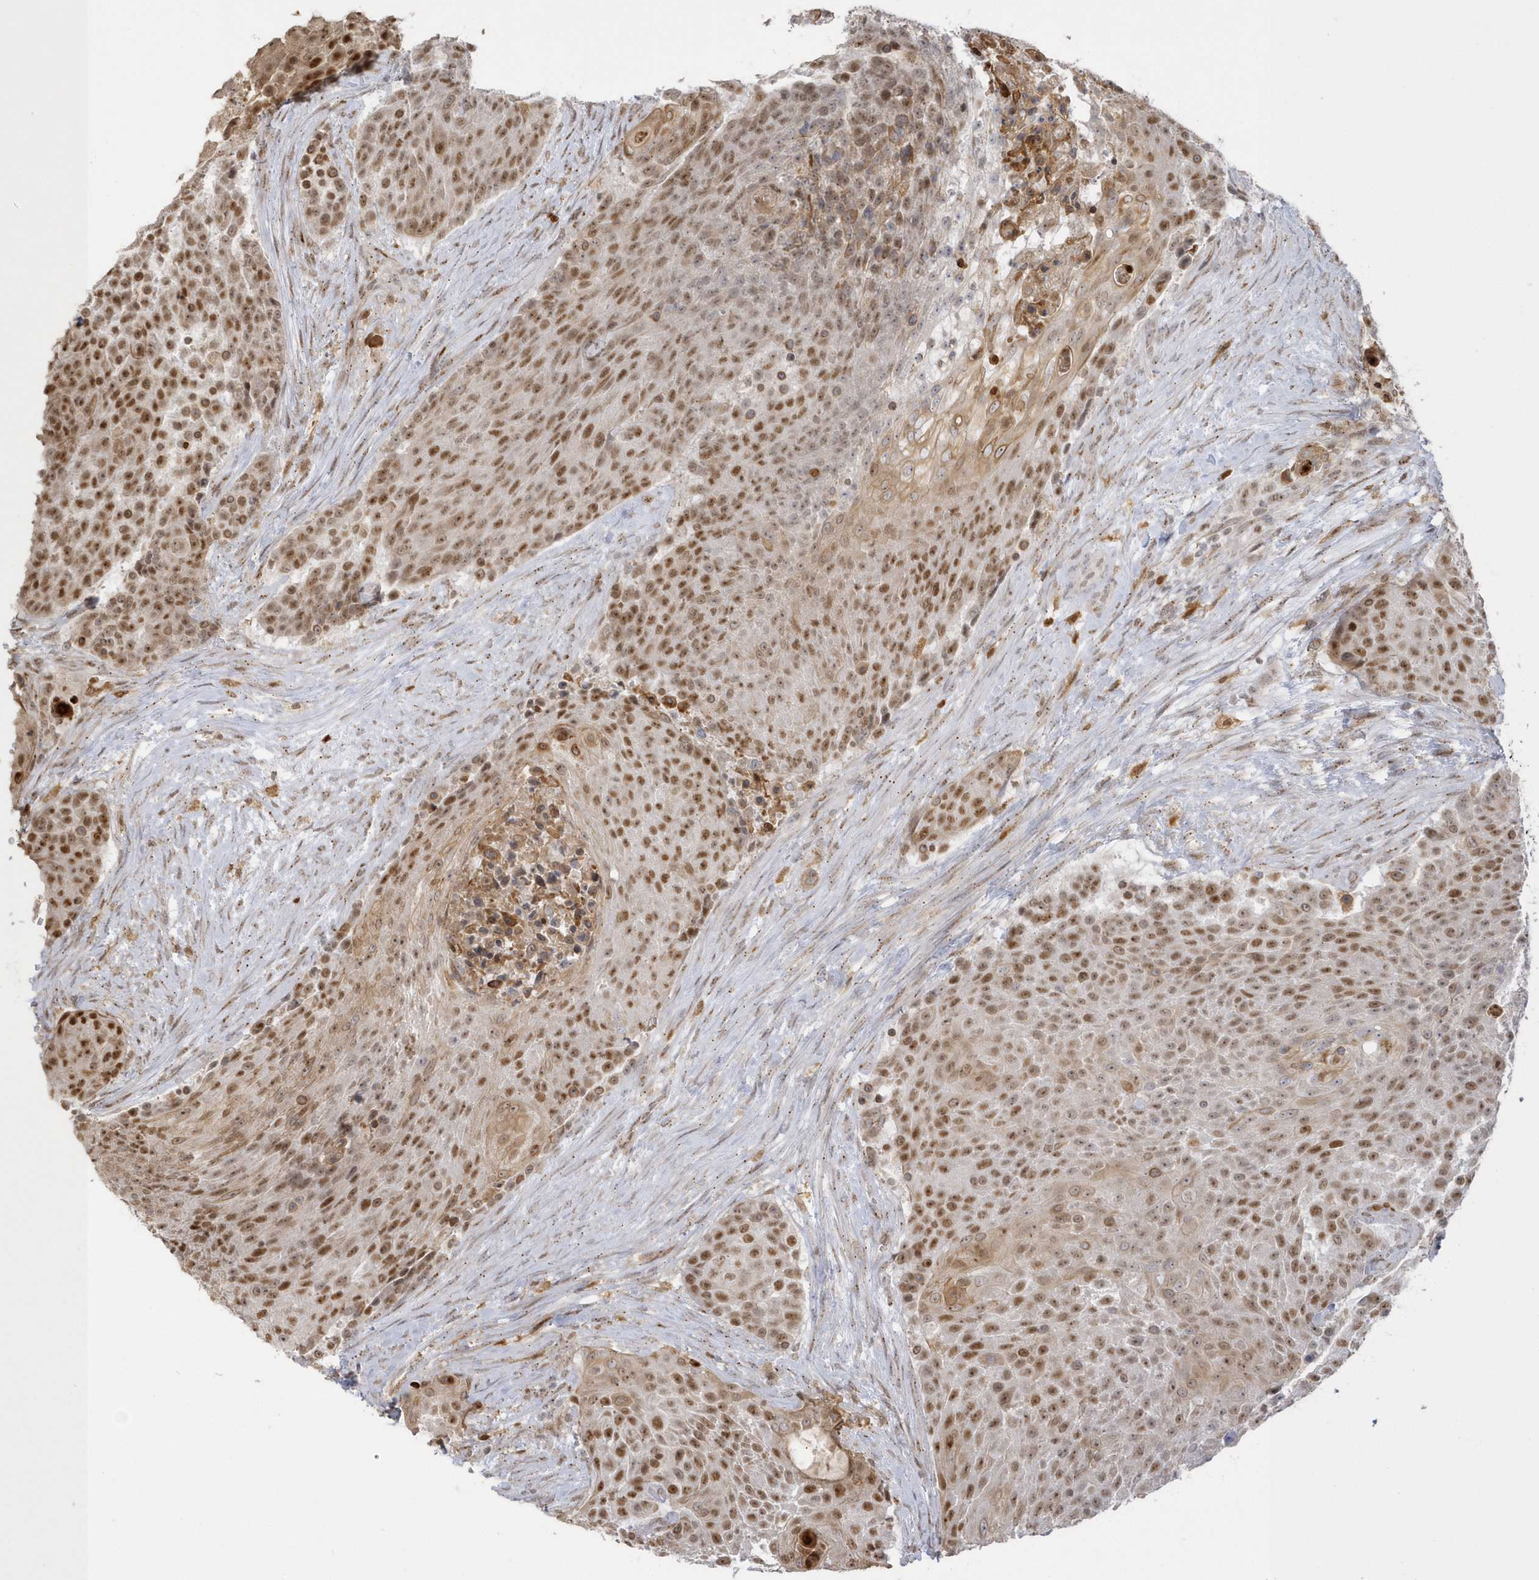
{"staining": {"intensity": "moderate", "quantity": ">75%", "location": "nuclear"}, "tissue": "urothelial cancer", "cell_type": "Tumor cells", "image_type": "cancer", "snomed": [{"axis": "morphology", "description": "Urothelial carcinoma, High grade"}, {"axis": "topography", "description": "Urinary bladder"}], "caption": "Urothelial cancer stained for a protein exhibits moderate nuclear positivity in tumor cells.", "gene": "NAF1", "patient": {"sex": "female", "age": 63}}